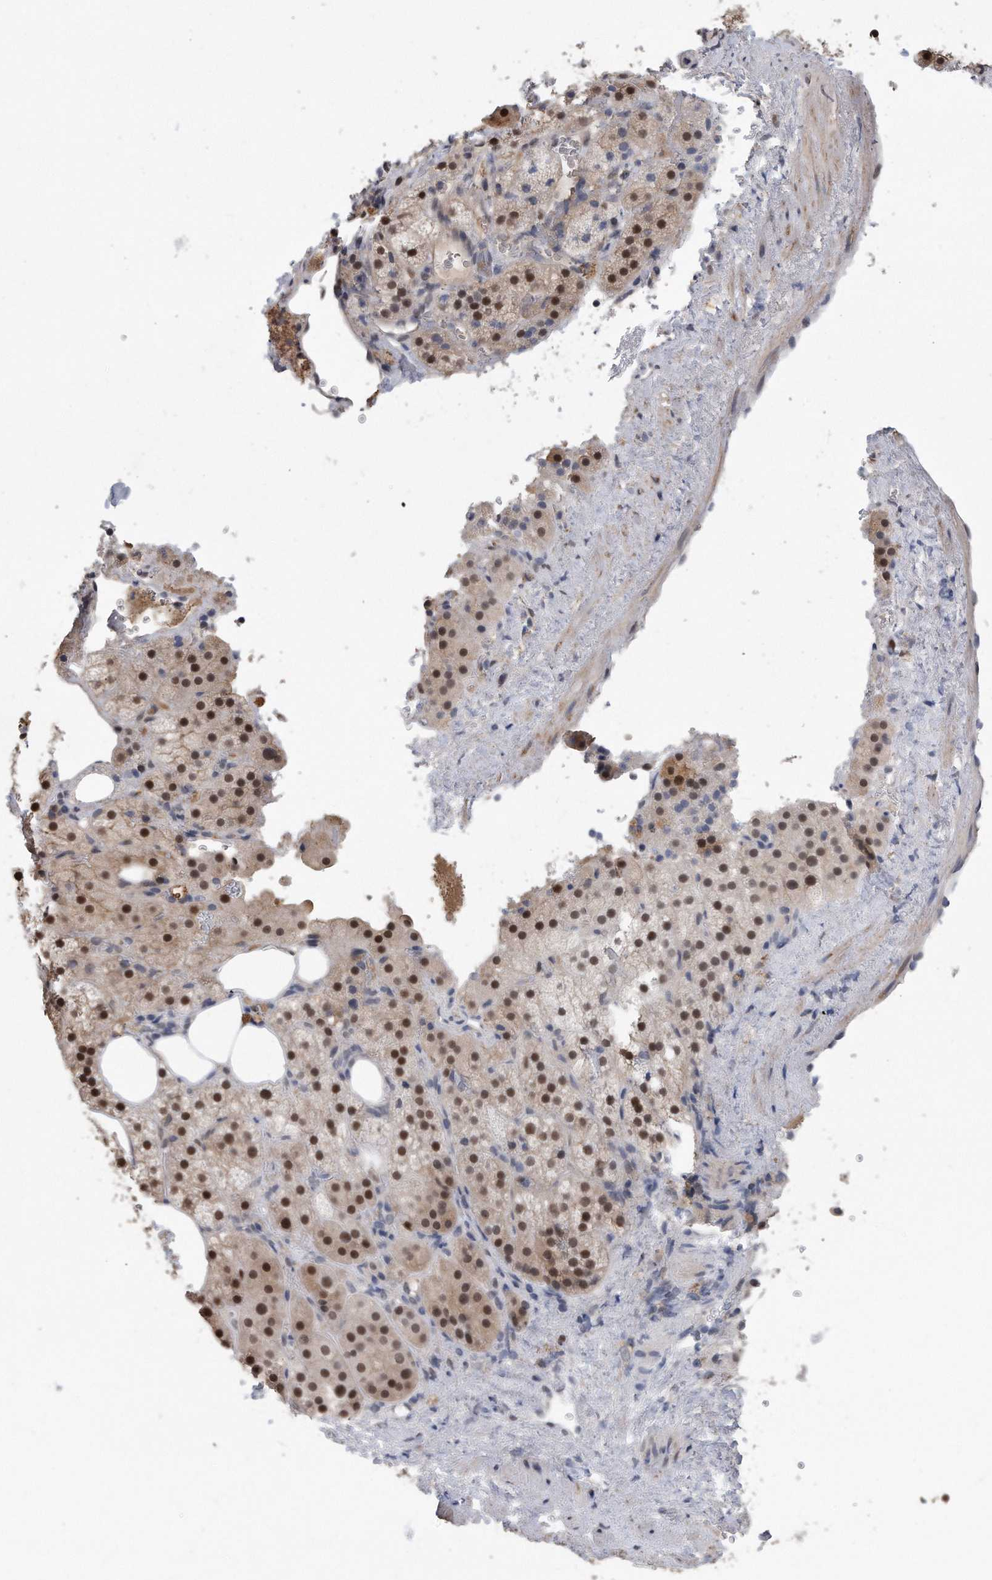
{"staining": {"intensity": "strong", "quantity": ">75%", "location": "nuclear"}, "tissue": "adrenal gland", "cell_type": "Glandular cells", "image_type": "normal", "snomed": [{"axis": "morphology", "description": "Normal tissue, NOS"}, {"axis": "topography", "description": "Adrenal gland"}], "caption": "Adrenal gland stained for a protein (brown) shows strong nuclear positive staining in approximately >75% of glandular cells.", "gene": "PCNA", "patient": {"sex": "female", "age": 59}}